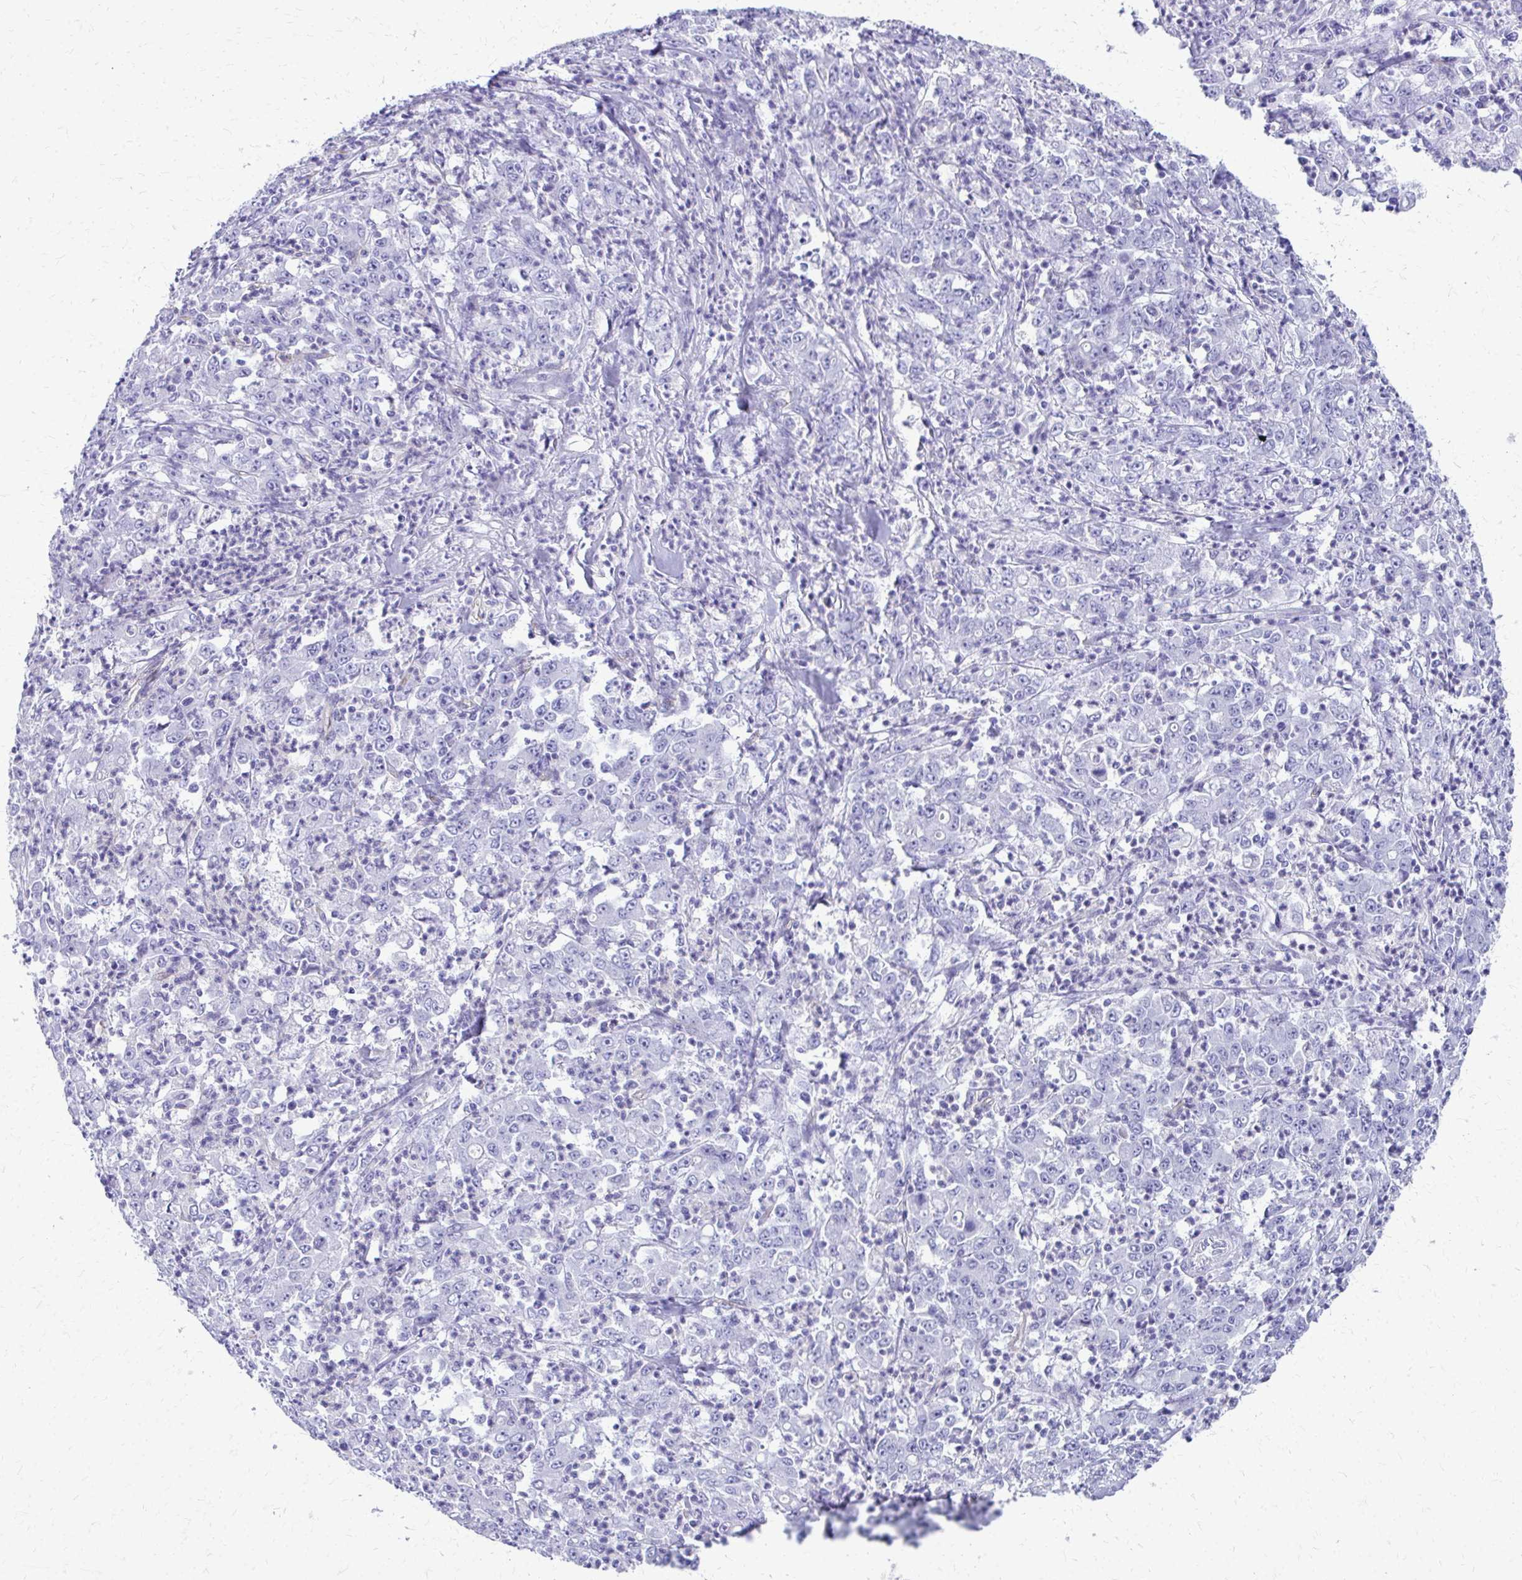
{"staining": {"intensity": "negative", "quantity": "none", "location": "none"}, "tissue": "stomach cancer", "cell_type": "Tumor cells", "image_type": "cancer", "snomed": [{"axis": "morphology", "description": "Adenocarcinoma, NOS"}, {"axis": "topography", "description": "Stomach, lower"}], "caption": "A high-resolution image shows IHC staining of stomach cancer (adenocarcinoma), which demonstrates no significant positivity in tumor cells.", "gene": "TPSG1", "patient": {"sex": "female", "age": 71}}